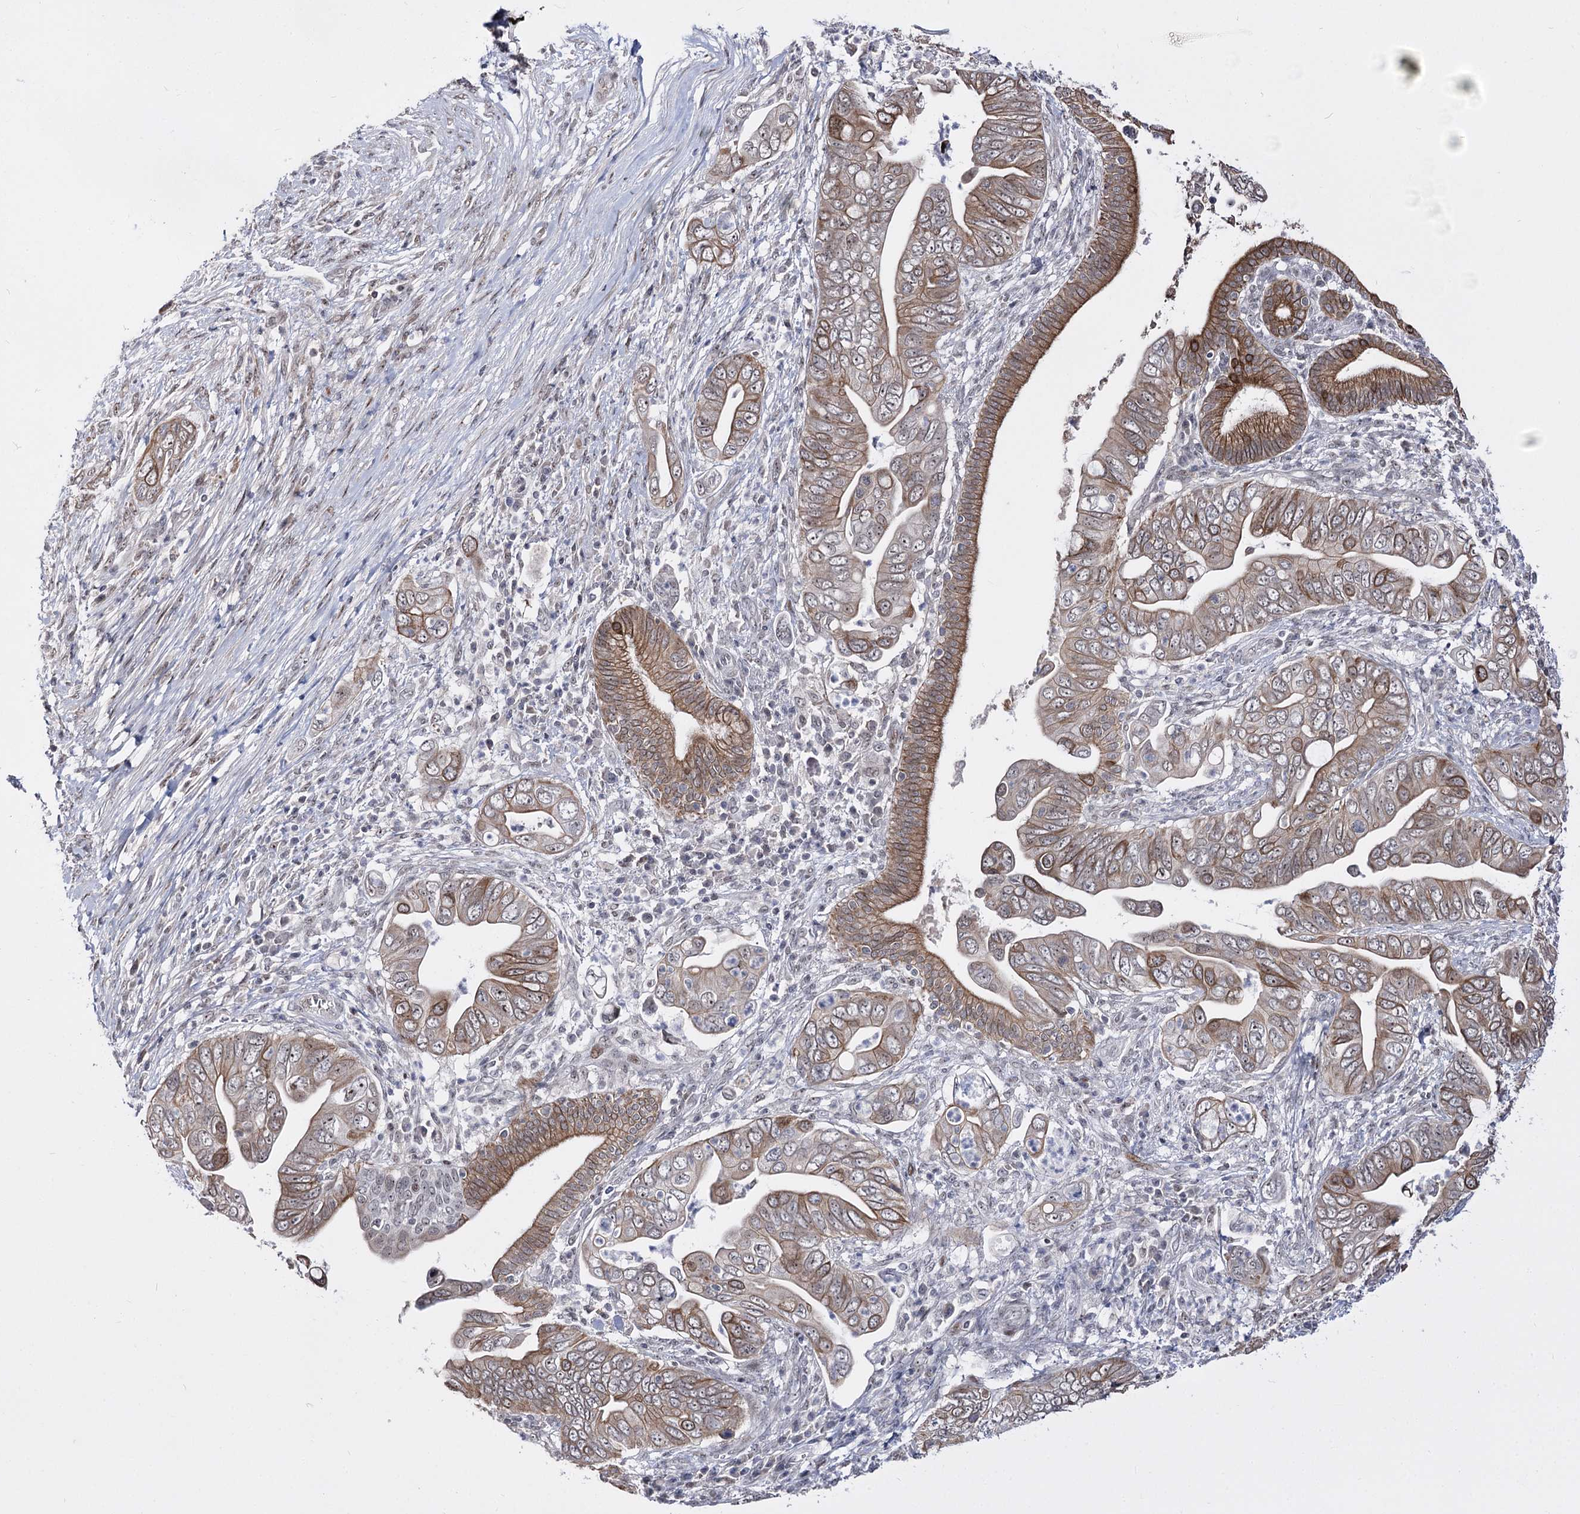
{"staining": {"intensity": "moderate", "quantity": ">75%", "location": "cytoplasmic/membranous"}, "tissue": "pancreatic cancer", "cell_type": "Tumor cells", "image_type": "cancer", "snomed": [{"axis": "morphology", "description": "Adenocarcinoma, NOS"}, {"axis": "topography", "description": "Pancreas"}], "caption": "The micrograph reveals staining of pancreatic adenocarcinoma, revealing moderate cytoplasmic/membranous protein expression (brown color) within tumor cells.", "gene": "STOX1", "patient": {"sex": "male", "age": 75}}